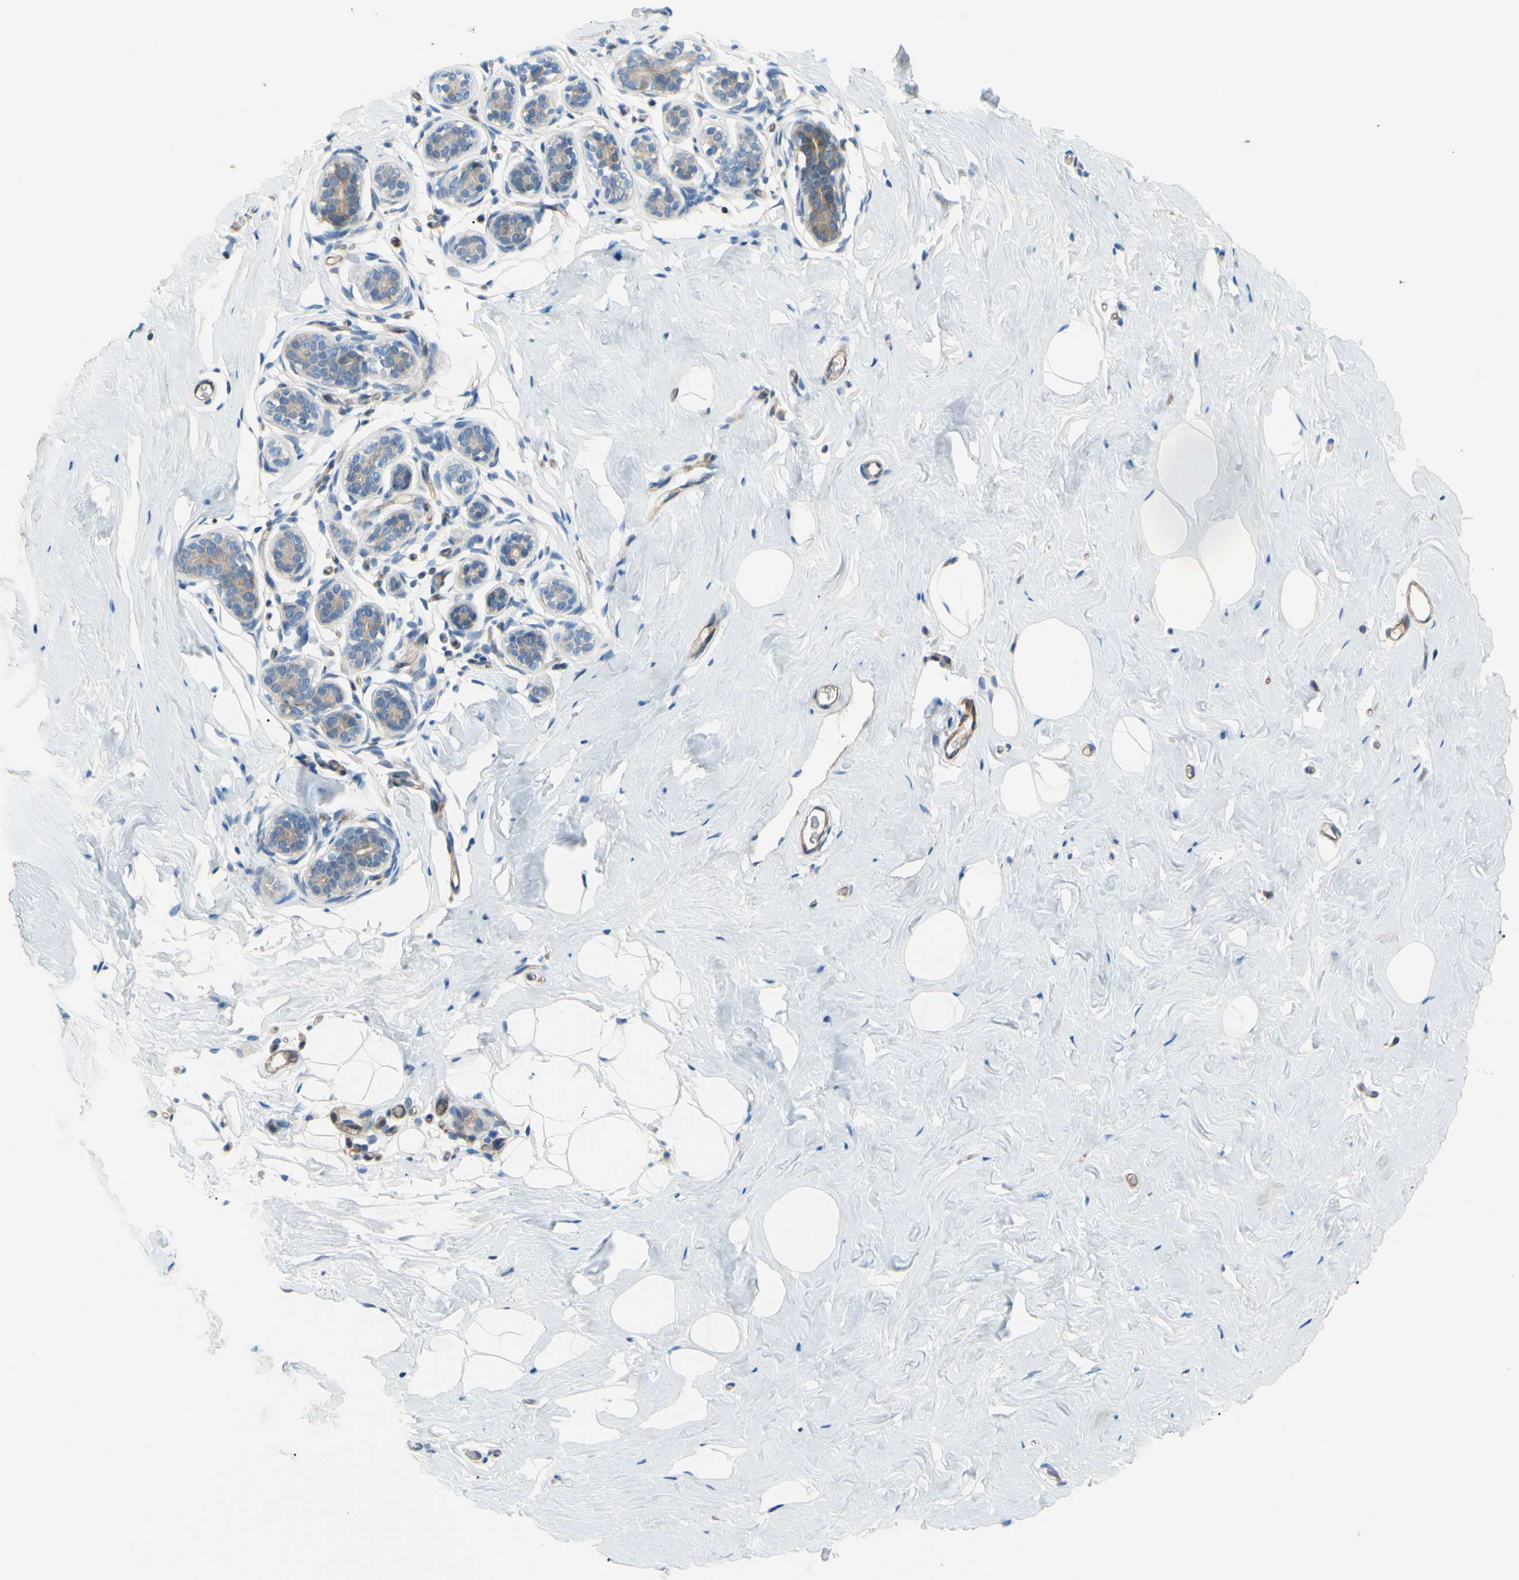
{"staining": {"intensity": "negative", "quantity": "none", "location": "none"}, "tissue": "breast", "cell_type": "Adipocytes", "image_type": "normal", "snomed": [{"axis": "morphology", "description": "Normal tissue, NOS"}, {"axis": "topography", "description": "Breast"}], "caption": "The IHC histopathology image has no significant expression in adipocytes of breast. (Stains: DAB (3,3'-diaminobenzidine) immunohistochemistry with hematoxylin counter stain, Microscopy: brightfield microscopy at high magnification).", "gene": "PAK2", "patient": {"sex": "female", "age": 75}}